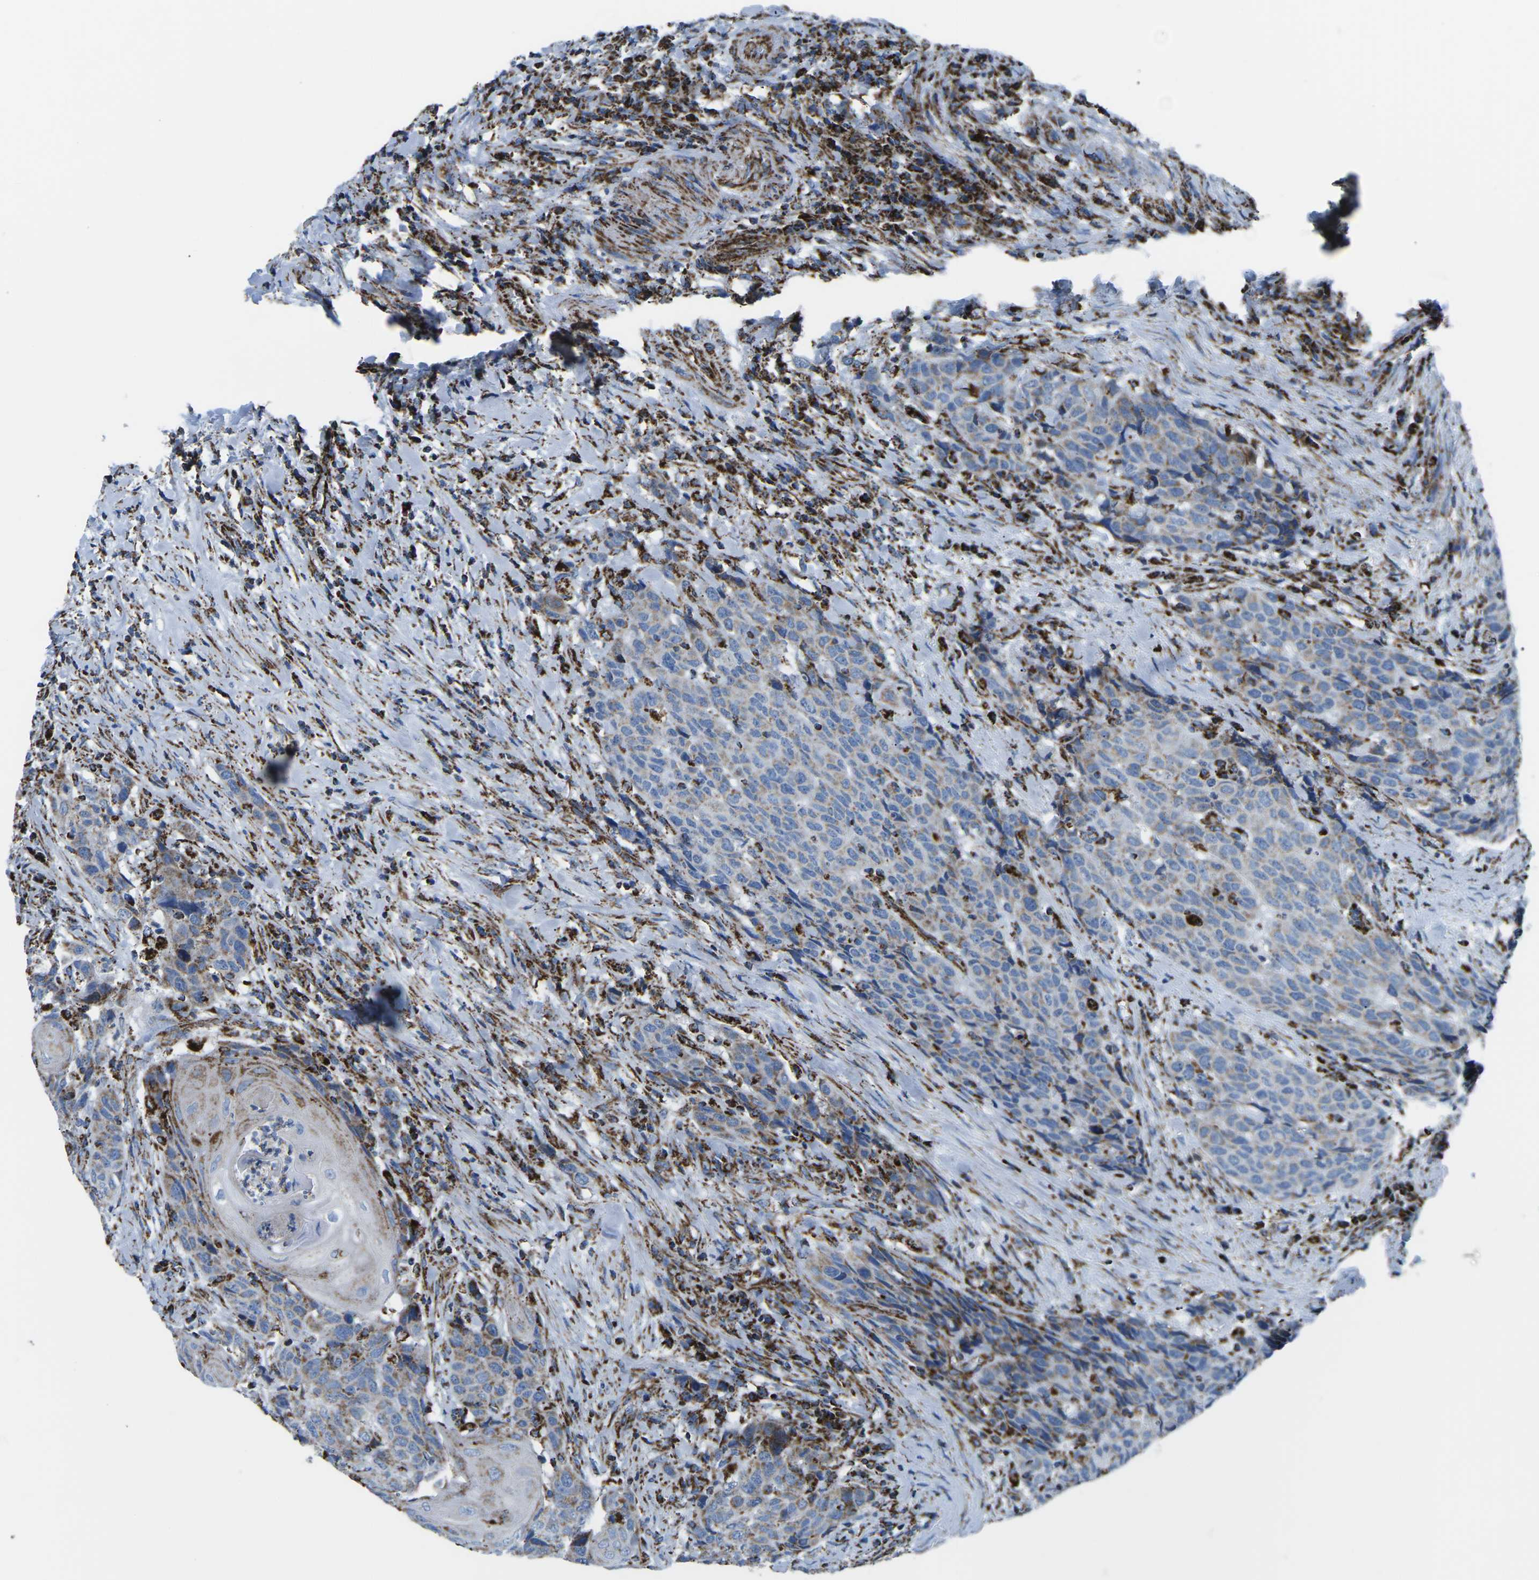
{"staining": {"intensity": "negative", "quantity": "none", "location": "none"}, "tissue": "head and neck cancer", "cell_type": "Tumor cells", "image_type": "cancer", "snomed": [{"axis": "morphology", "description": "Squamous cell carcinoma, NOS"}, {"axis": "topography", "description": "Head-Neck"}], "caption": "Micrograph shows no significant protein expression in tumor cells of head and neck squamous cell carcinoma.", "gene": "MT-CO2", "patient": {"sex": "male", "age": 66}}